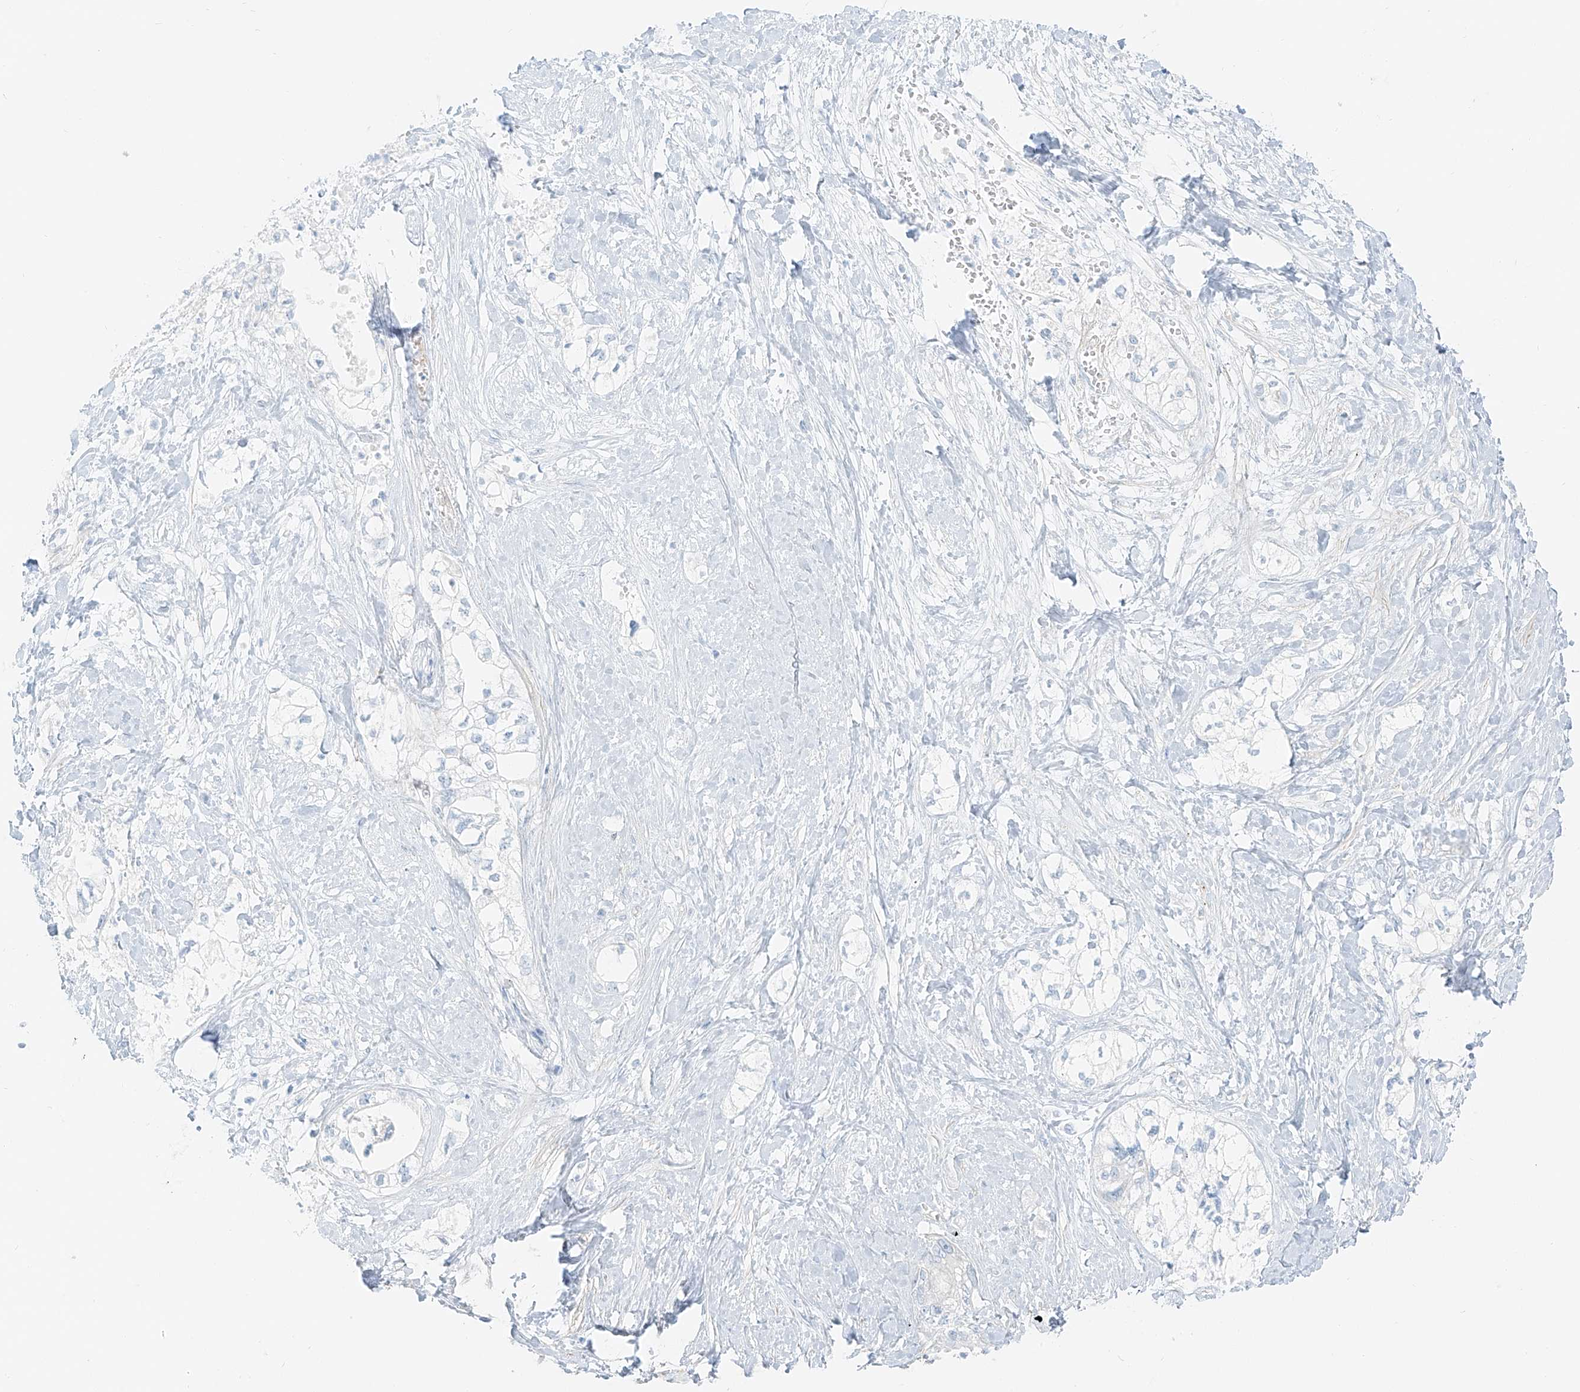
{"staining": {"intensity": "negative", "quantity": "none", "location": "none"}, "tissue": "pancreatic cancer", "cell_type": "Tumor cells", "image_type": "cancer", "snomed": [{"axis": "morphology", "description": "Adenocarcinoma, NOS"}, {"axis": "topography", "description": "Pancreas"}], "caption": "A photomicrograph of human pancreatic cancer is negative for staining in tumor cells.", "gene": "SMCP", "patient": {"sex": "male", "age": 70}}